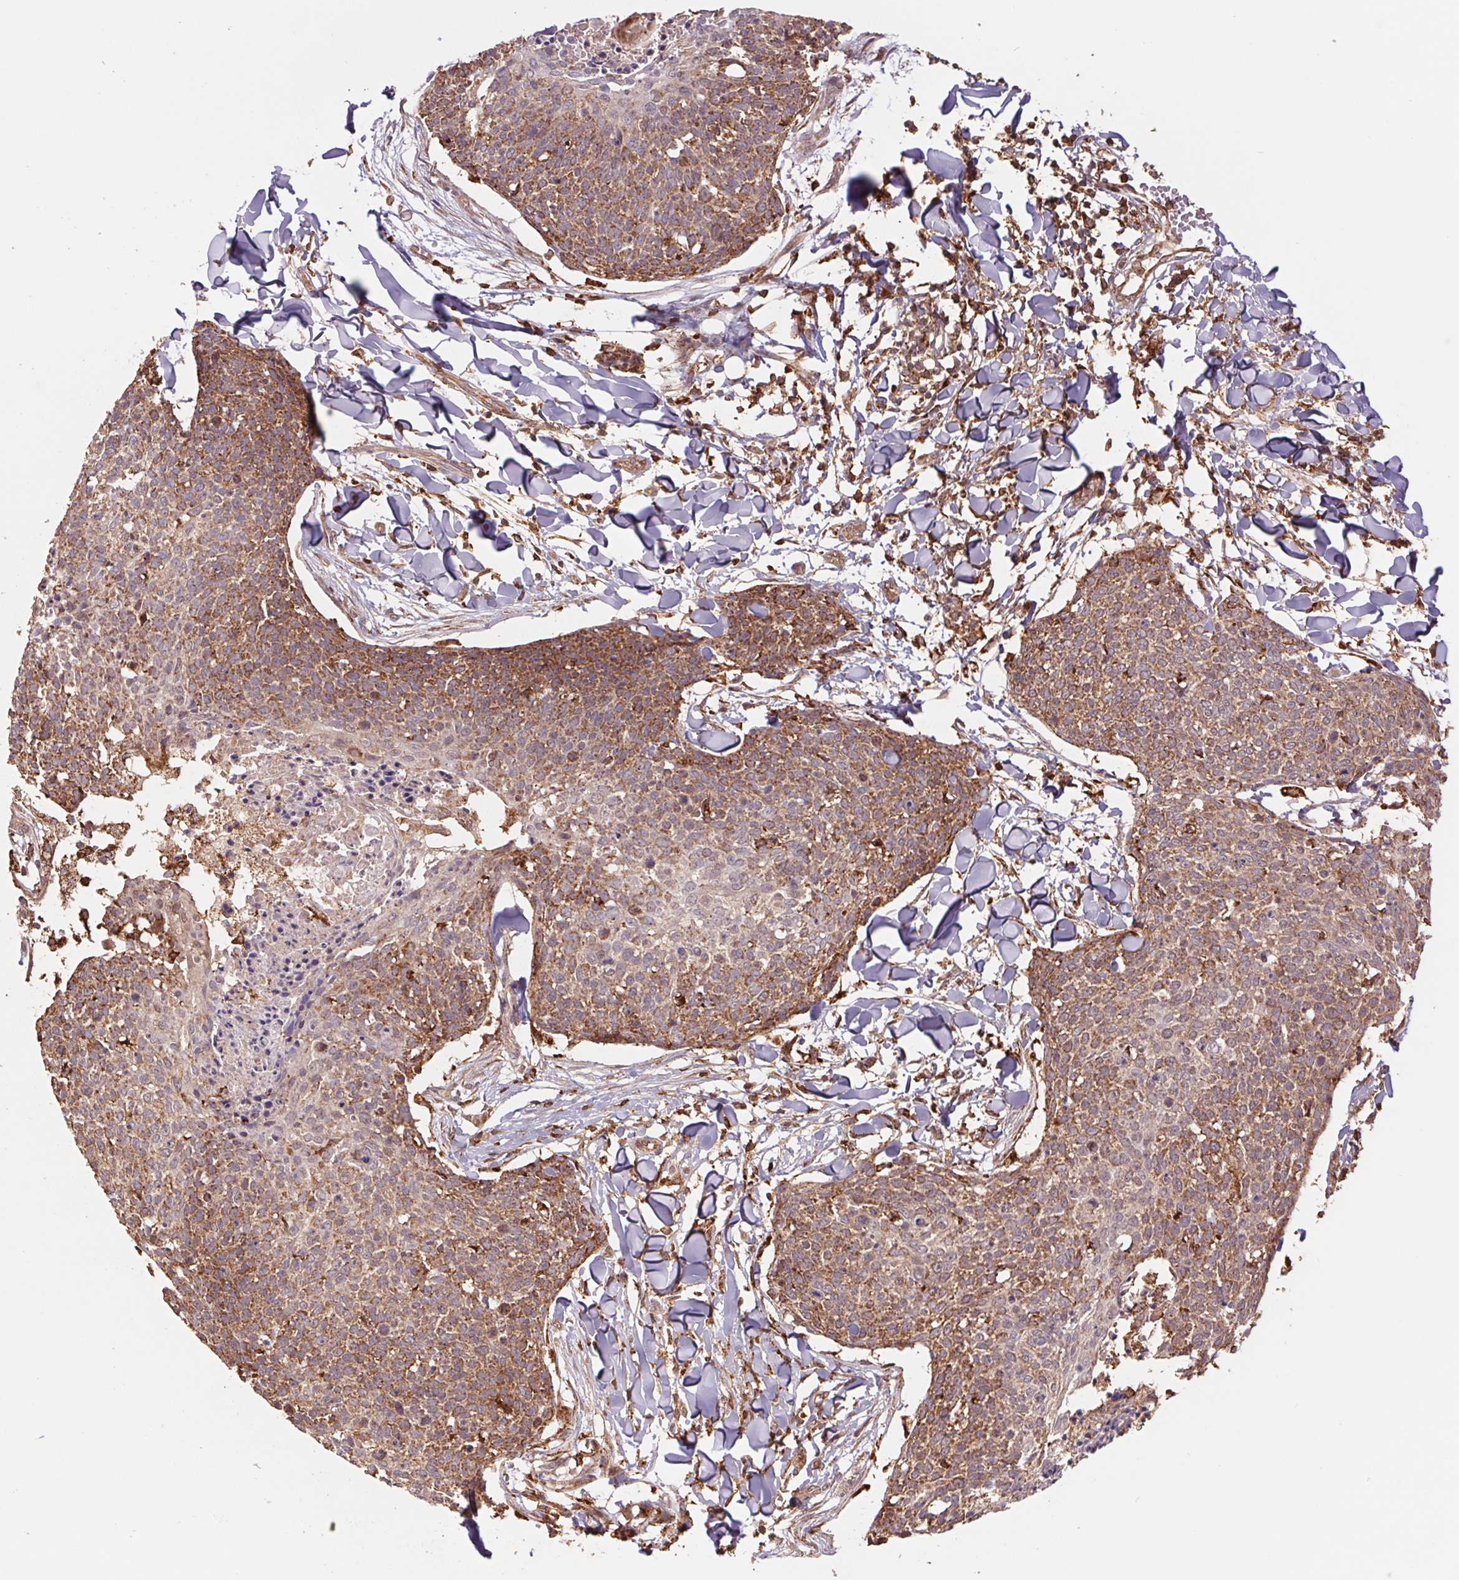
{"staining": {"intensity": "moderate", "quantity": ">75%", "location": "cytoplasmic/membranous"}, "tissue": "skin cancer", "cell_type": "Tumor cells", "image_type": "cancer", "snomed": [{"axis": "morphology", "description": "Squamous cell carcinoma, NOS"}, {"axis": "topography", "description": "Skin"}, {"axis": "topography", "description": "Vulva"}], "caption": "Immunohistochemistry histopathology image of neoplastic tissue: human skin squamous cell carcinoma stained using immunohistochemistry displays medium levels of moderate protein expression localized specifically in the cytoplasmic/membranous of tumor cells, appearing as a cytoplasmic/membranous brown color.", "gene": "URM1", "patient": {"sex": "female", "age": 75}}